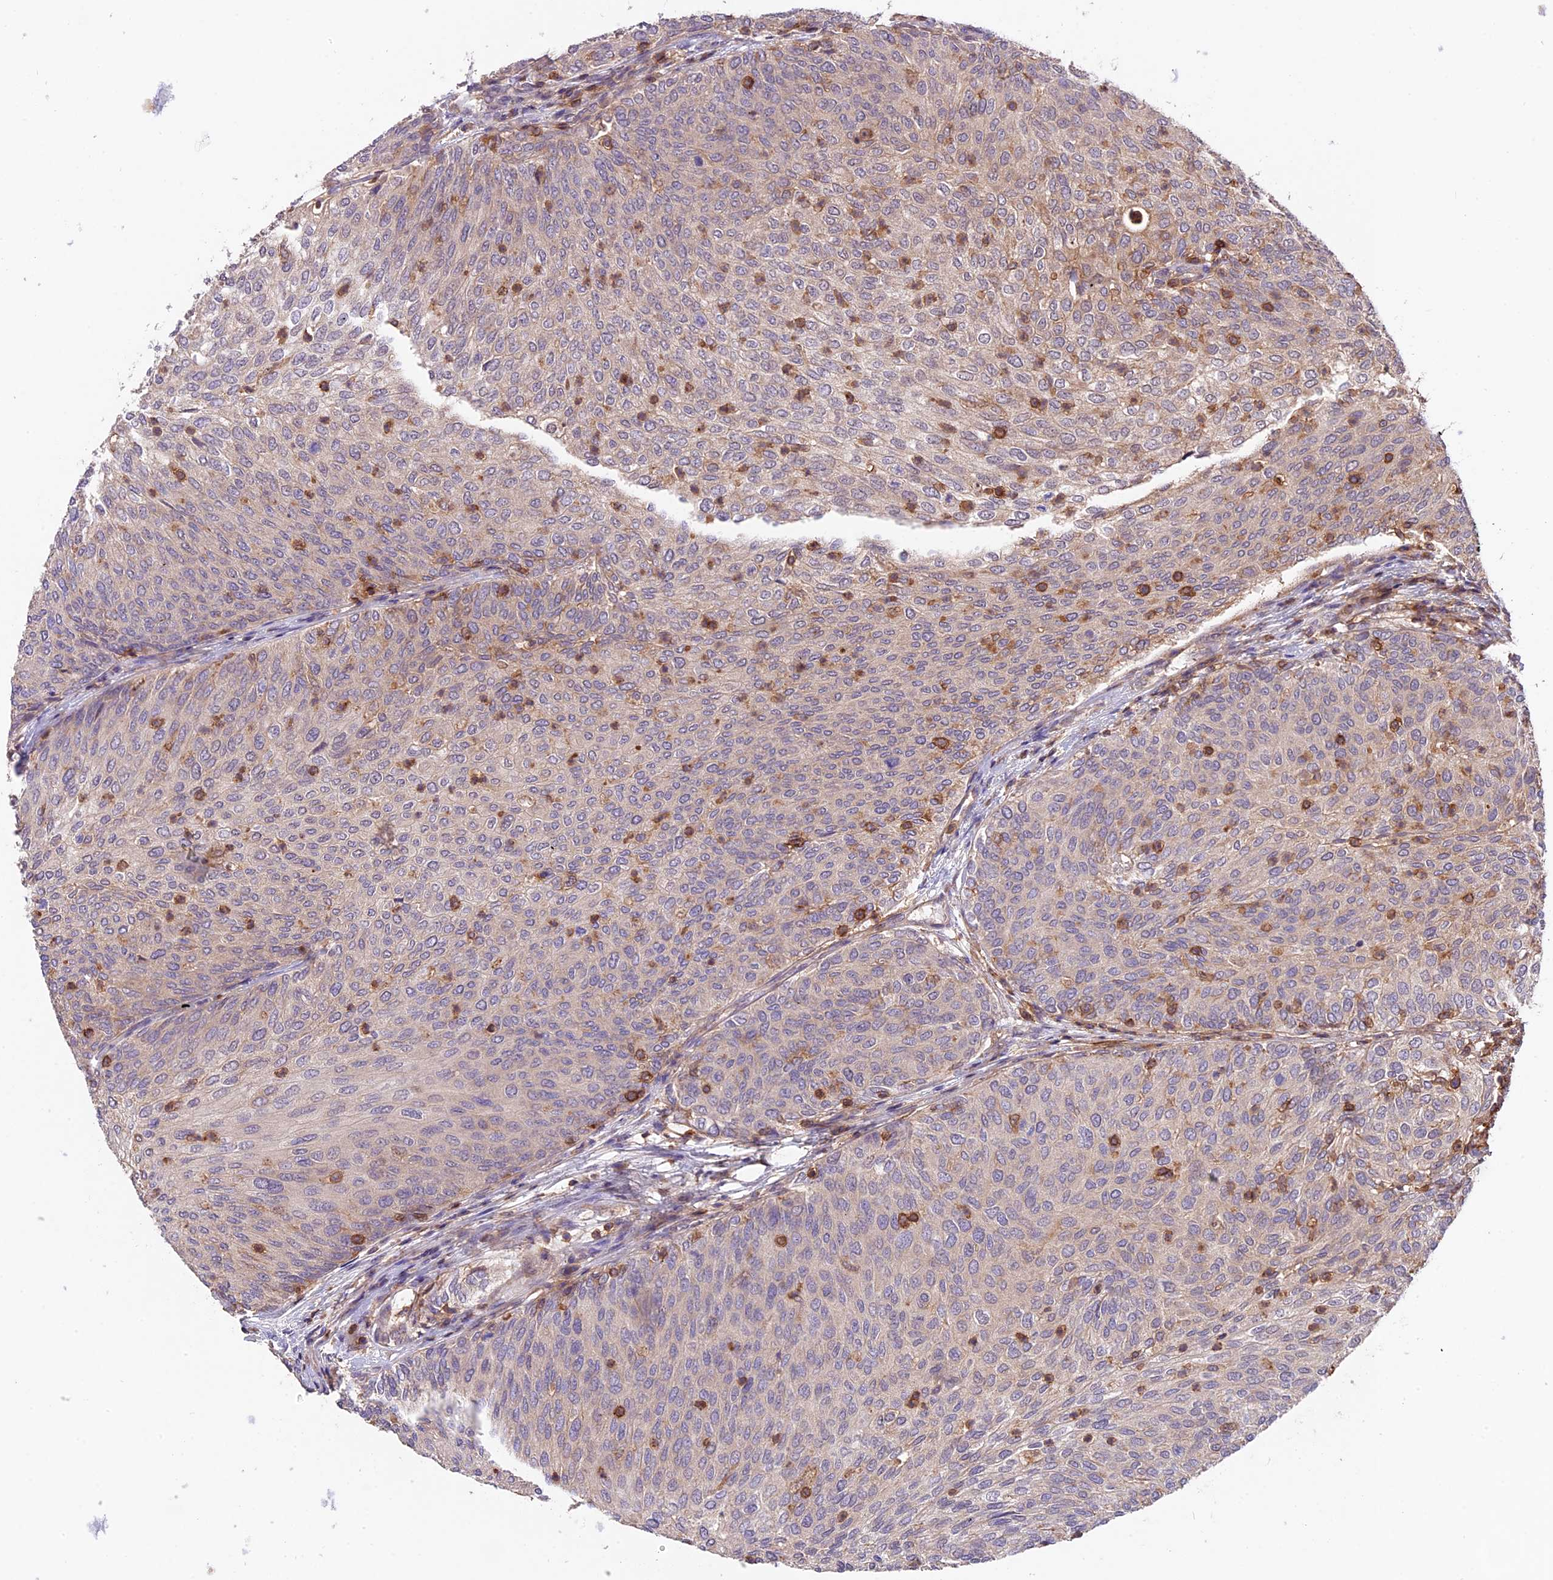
{"staining": {"intensity": "negative", "quantity": "none", "location": "none"}, "tissue": "urothelial cancer", "cell_type": "Tumor cells", "image_type": "cancer", "snomed": [{"axis": "morphology", "description": "Urothelial carcinoma, Low grade"}, {"axis": "topography", "description": "Urinary bladder"}], "caption": "Tumor cells show no significant staining in urothelial cancer. (Brightfield microscopy of DAB immunohistochemistry at high magnification).", "gene": "SKIDA1", "patient": {"sex": "female", "age": 79}}